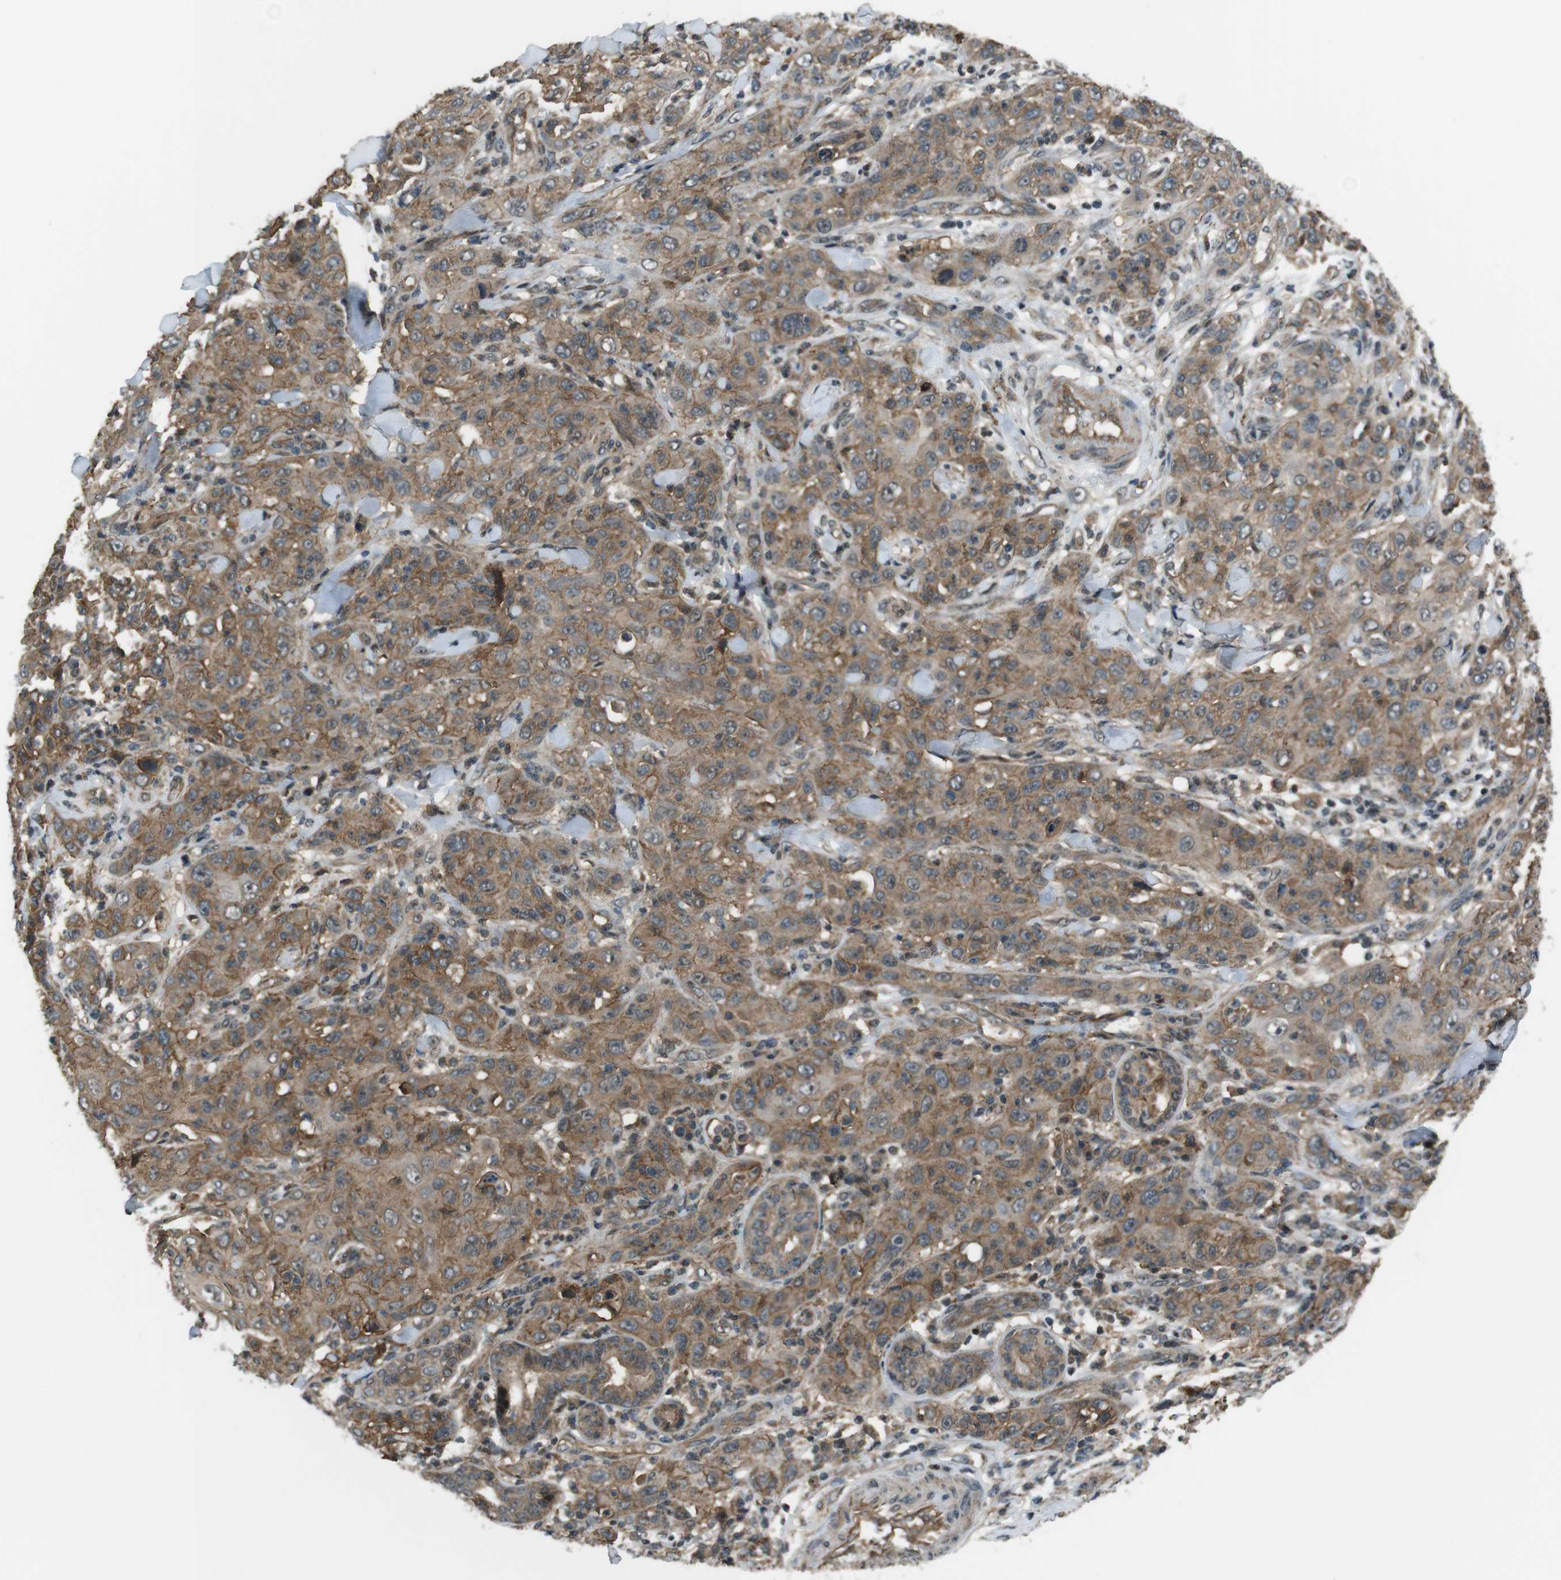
{"staining": {"intensity": "moderate", "quantity": ">75%", "location": "cytoplasmic/membranous"}, "tissue": "skin cancer", "cell_type": "Tumor cells", "image_type": "cancer", "snomed": [{"axis": "morphology", "description": "Squamous cell carcinoma, NOS"}, {"axis": "topography", "description": "Skin"}], "caption": "Tumor cells exhibit medium levels of moderate cytoplasmic/membranous positivity in about >75% of cells in human skin cancer (squamous cell carcinoma).", "gene": "TIAM2", "patient": {"sex": "female", "age": 88}}